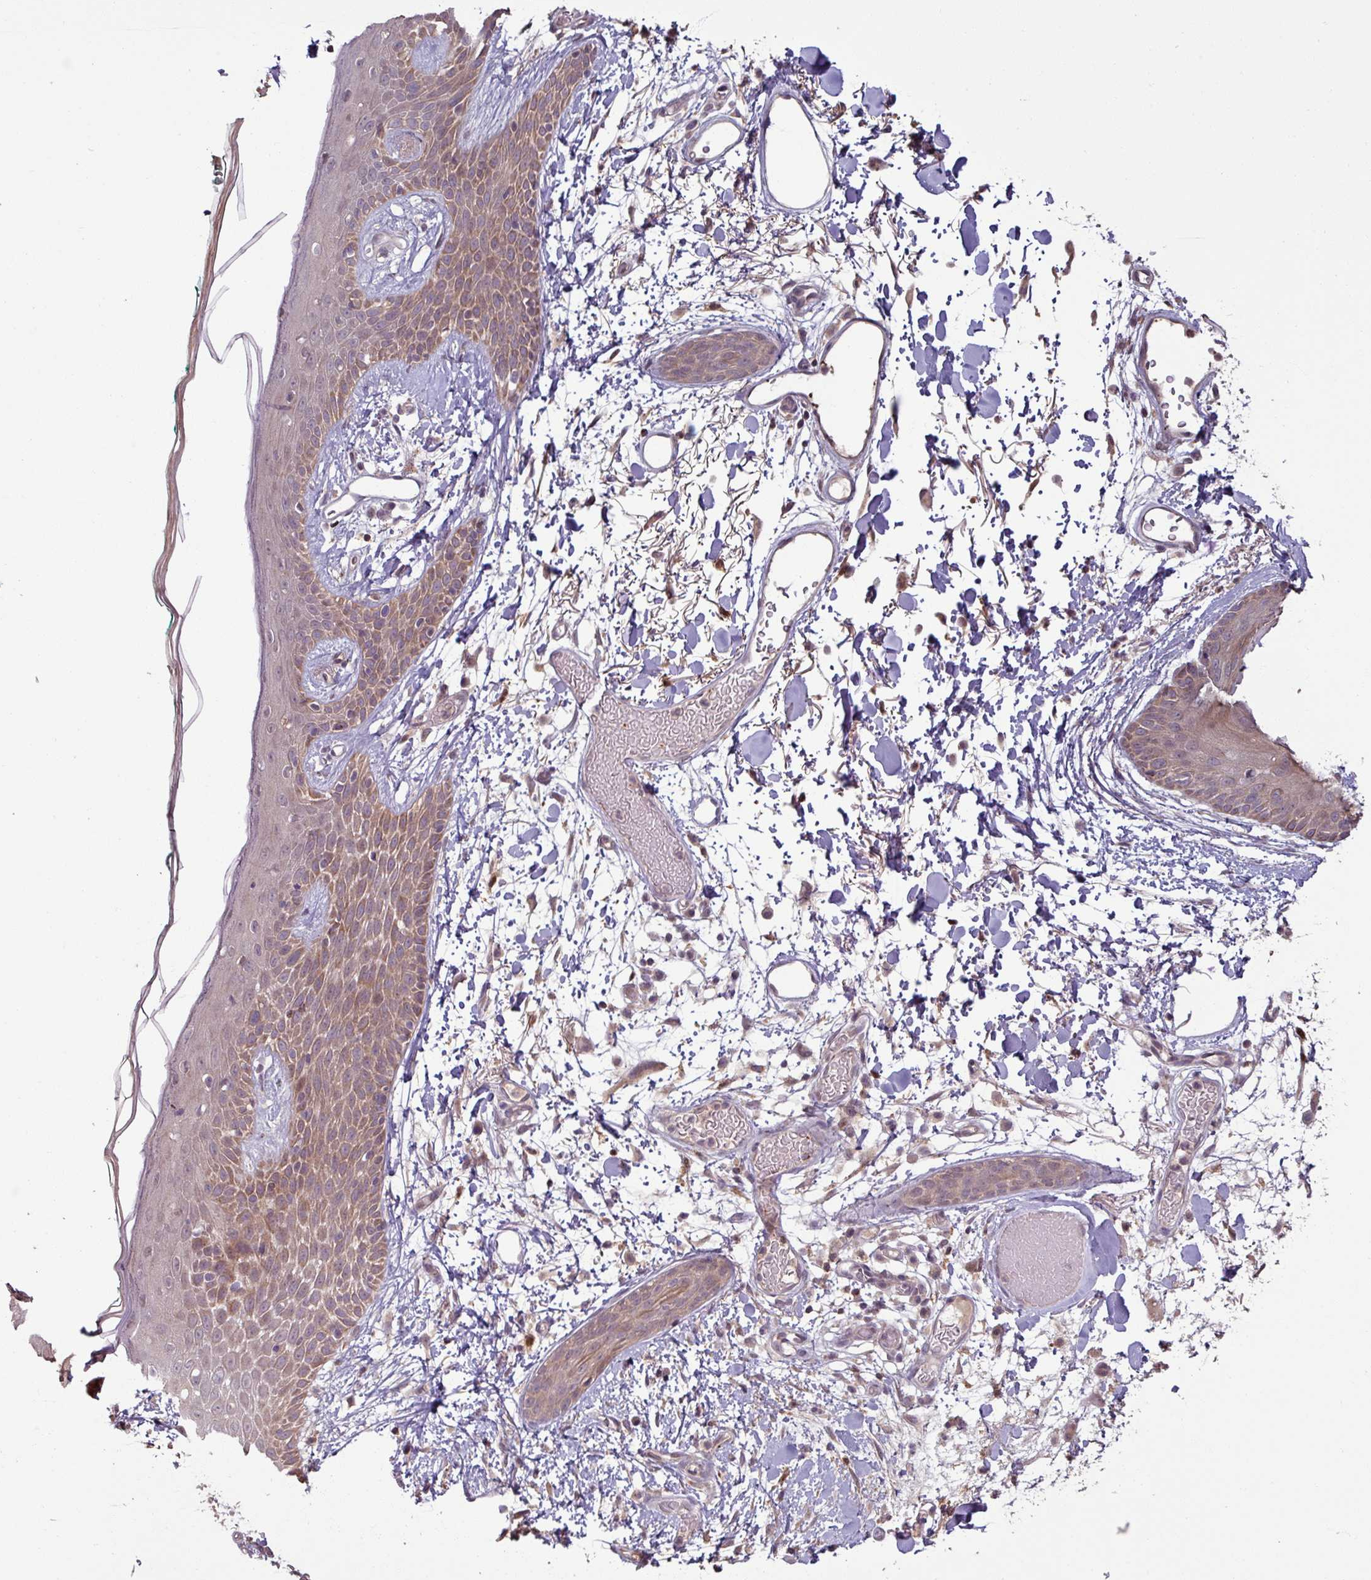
{"staining": {"intensity": "weak", "quantity": "25%-75%", "location": "cytoplasmic/membranous"}, "tissue": "skin", "cell_type": "Fibroblasts", "image_type": "normal", "snomed": [{"axis": "morphology", "description": "Normal tissue, NOS"}, {"axis": "topography", "description": "Skin"}], "caption": "Immunohistochemistry of normal human skin displays low levels of weak cytoplasmic/membranous positivity in about 25%-75% of fibroblasts. (Brightfield microscopy of DAB IHC at high magnification).", "gene": "OR6B1", "patient": {"sex": "male", "age": 79}}